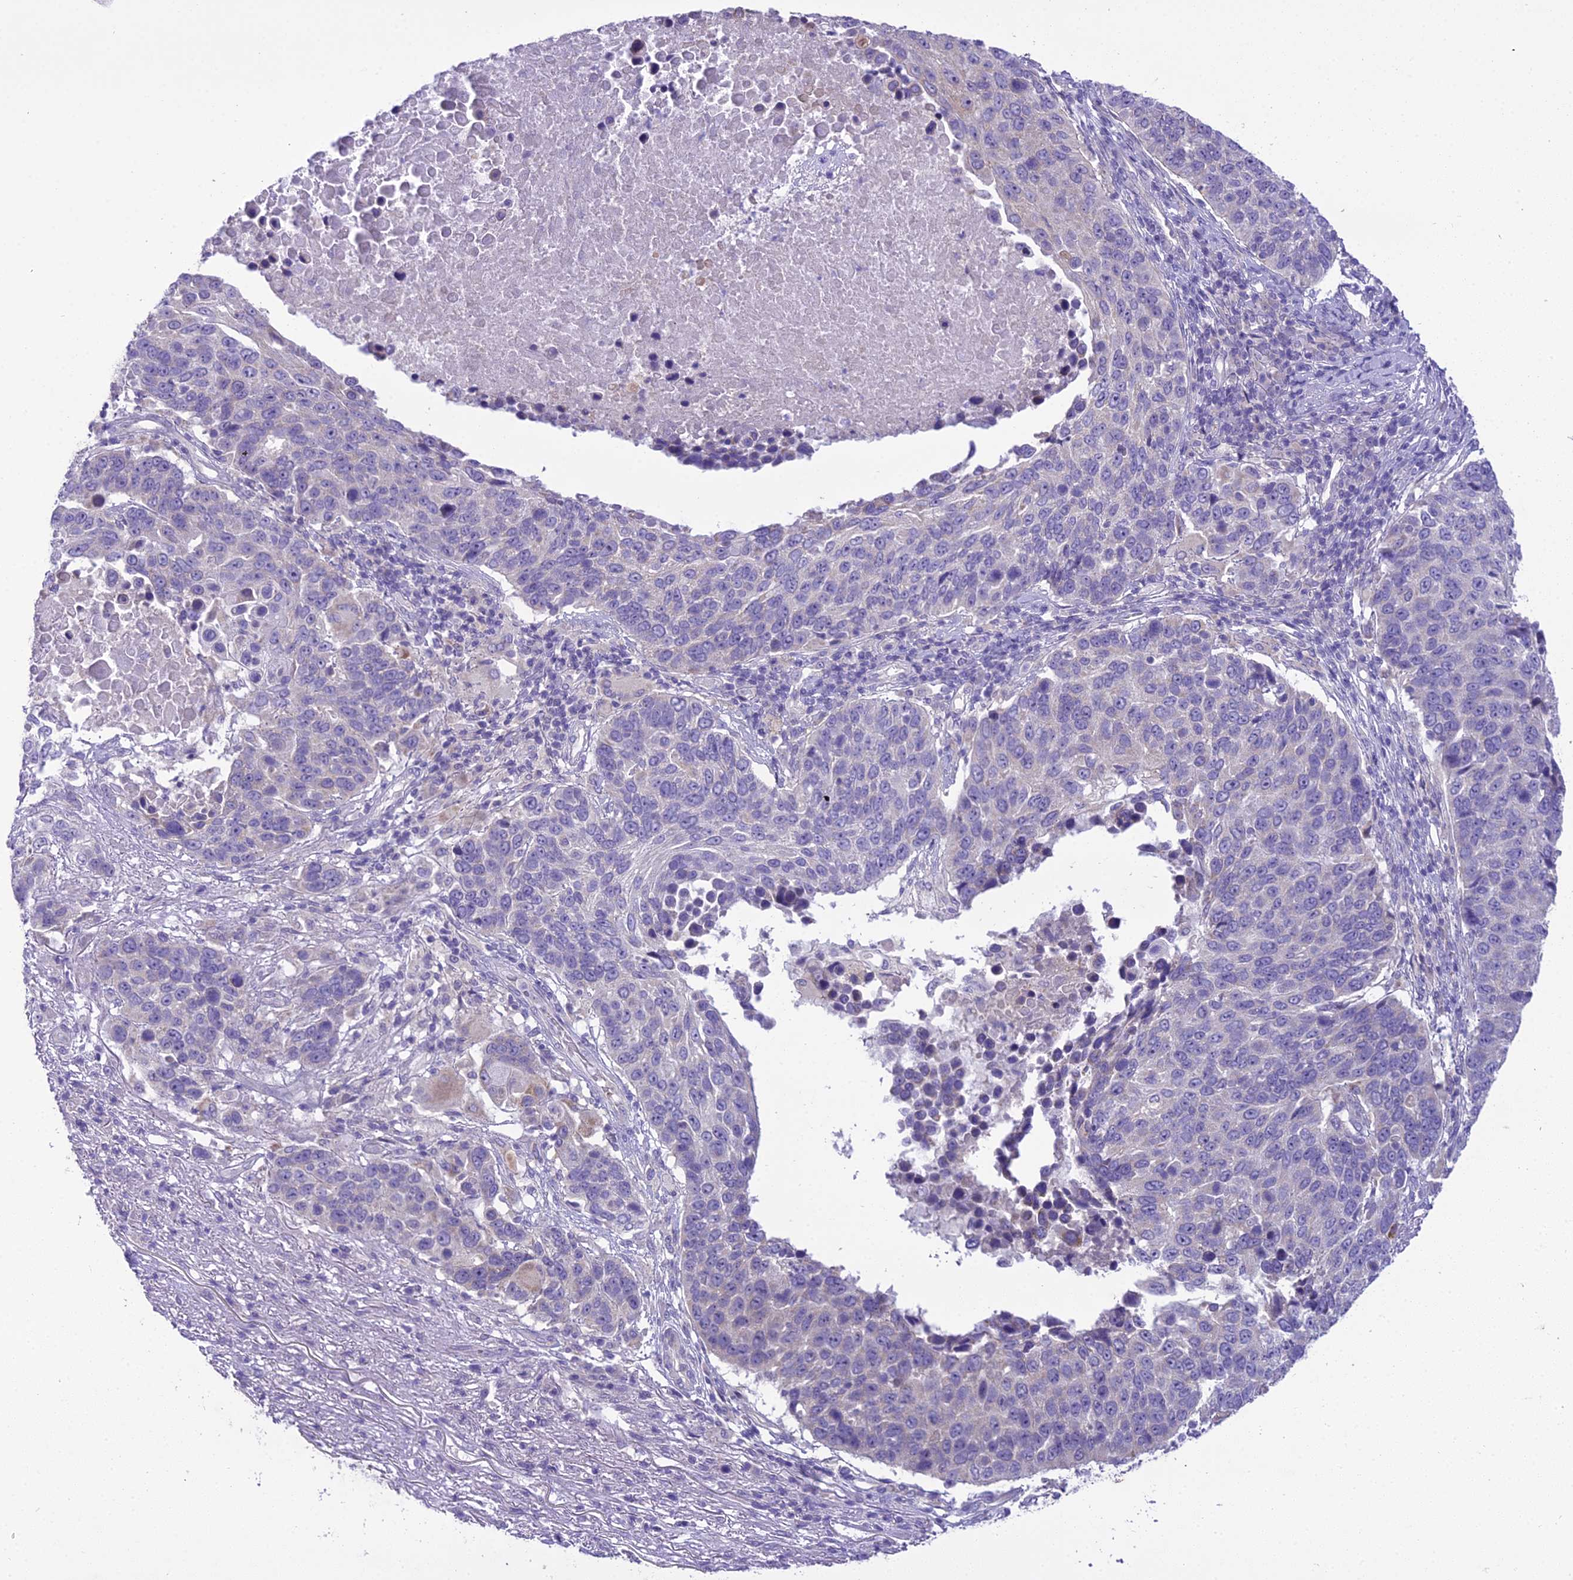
{"staining": {"intensity": "negative", "quantity": "none", "location": "none"}, "tissue": "lung cancer", "cell_type": "Tumor cells", "image_type": "cancer", "snomed": [{"axis": "morphology", "description": "Normal tissue, NOS"}, {"axis": "morphology", "description": "Squamous cell carcinoma, NOS"}, {"axis": "topography", "description": "Lymph node"}, {"axis": "topography", "description": "Lung"}], "caption": "There is no significant positivity in tumor cells of lung squamous cell carcinoma.", "gene": "SCRT1", "patient": {"sex": "male", "age": 66}}